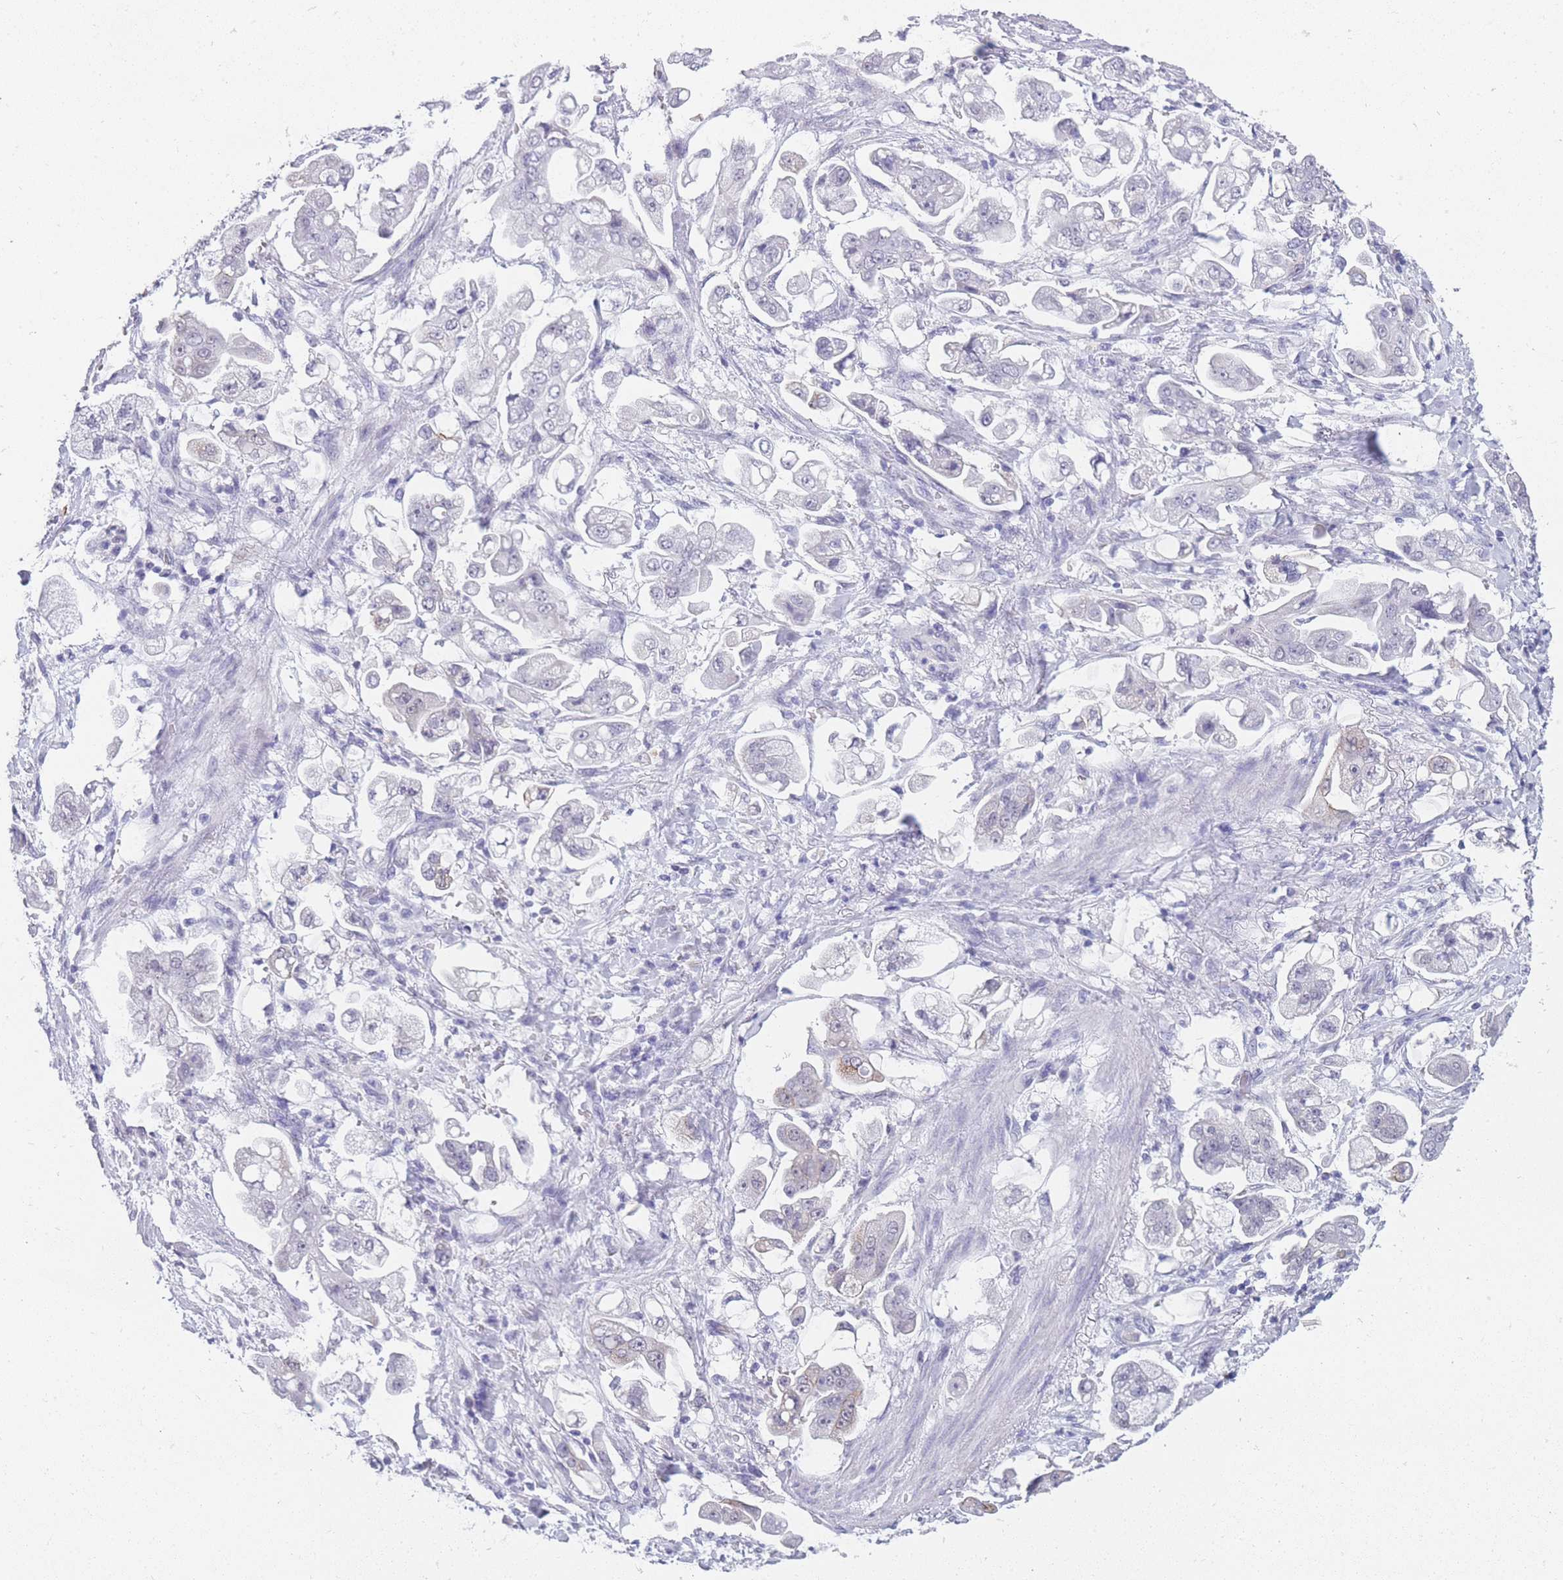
{"staining": {"intensity": "weak", "quantity": "<25%", "location": "nuclear"}, "tissue": "stomach cancer", "cell_type": "Tumor cells", "image_type": "cancer", "snomed": [{"axis": "morphology", "description": "Adenocarcinoma, NOS"}, {"axis": "topography", "description": "Stomach"}], "caption": "The micrograph demonstrates no staining of tumor cells in stomach adenocarcinoma. Nuclei are stained in blue.", "gene": "FRAT2", "patient": {"sex": "male", "age": 62}}